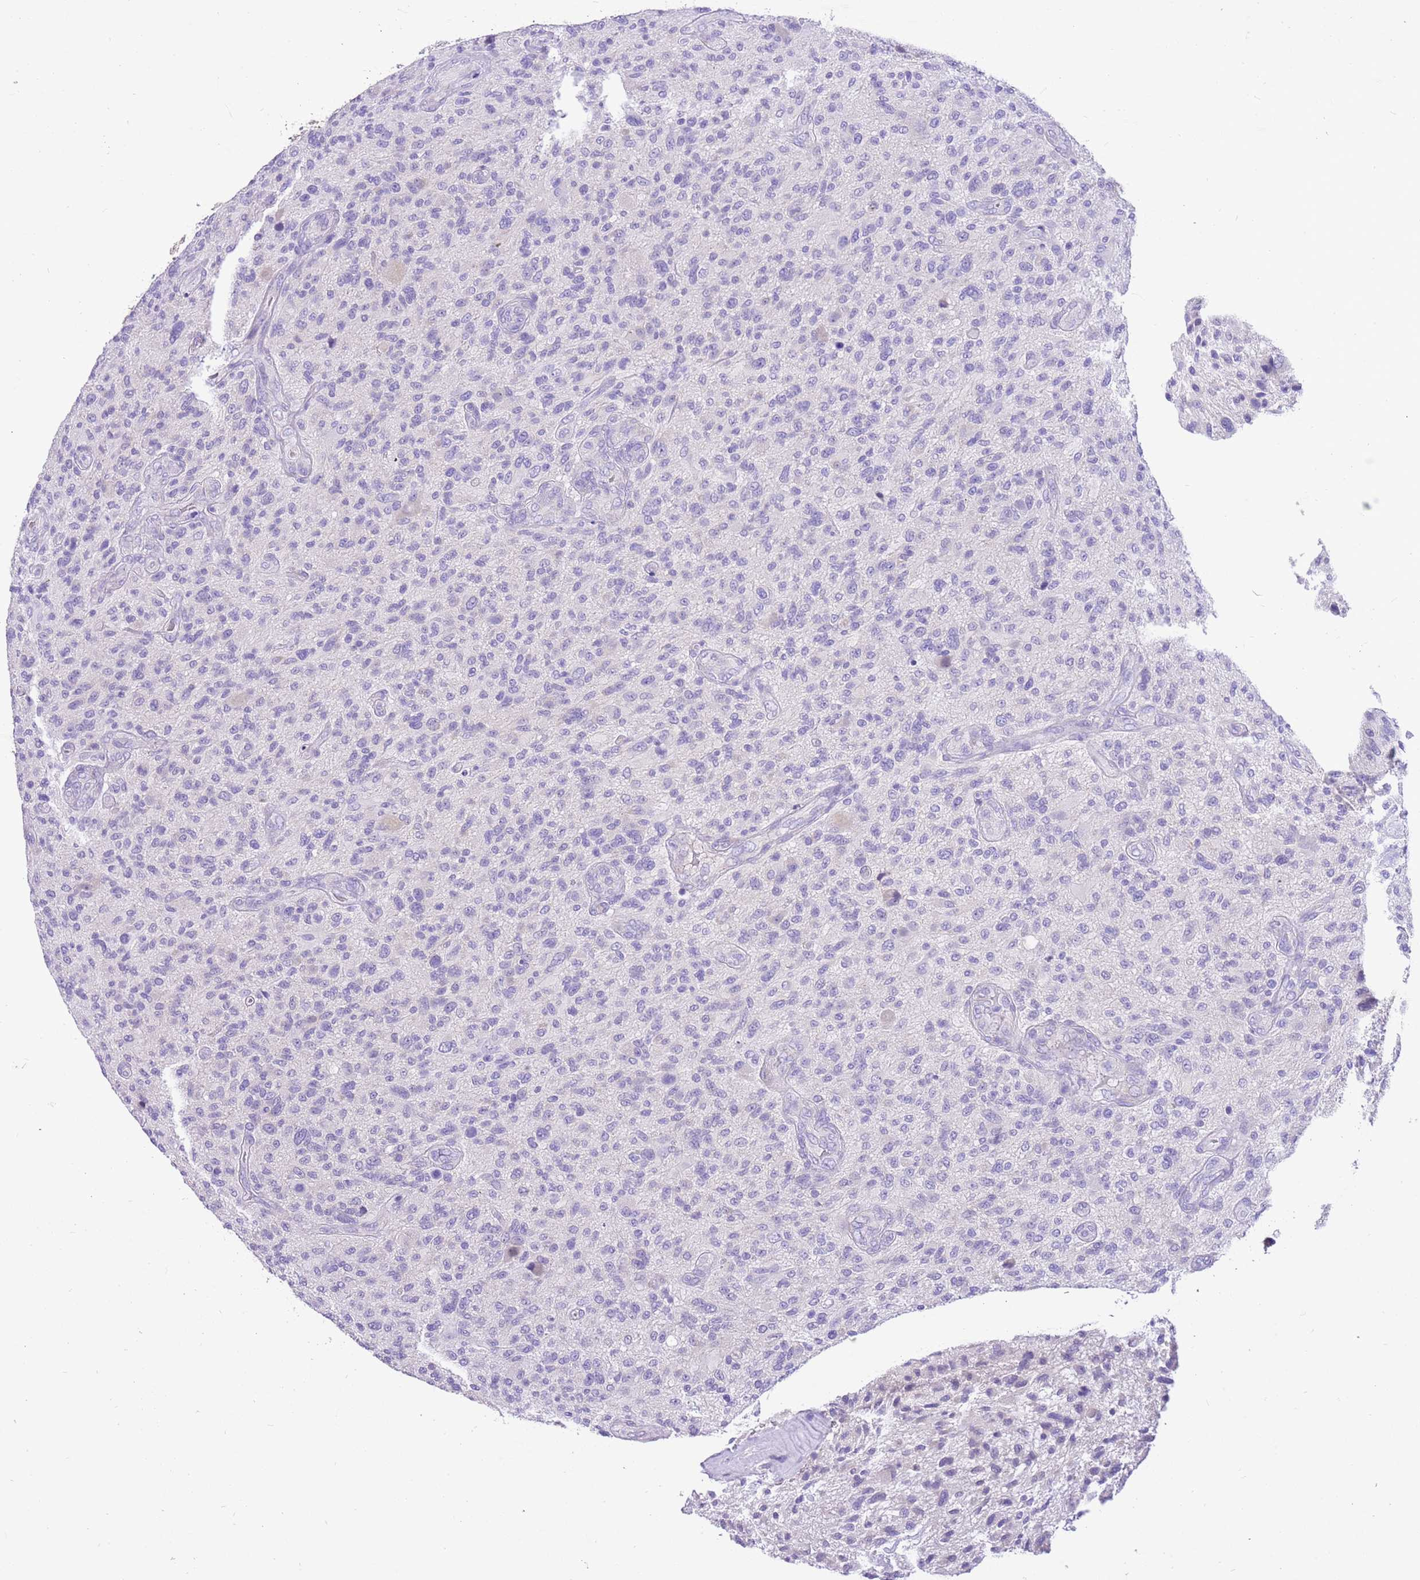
{"staining": {"intensity": "negative", "quantity": "none", "location": "none"}, "tissue": "glioma", "cell_type": "Tumor cells", "image_type": "cancer", "snomed": [{"axis": "morphology", "description": "Glioma, malignant, High grade"}, {"axis": "topography", "description": "Brain"}], "caption": "Protein analysis of malignant glioma (high-grade) displays no significant expression in tumor cells.", "gene": "R3HDM4", "patient": {"sex": "male", "age": 47}}